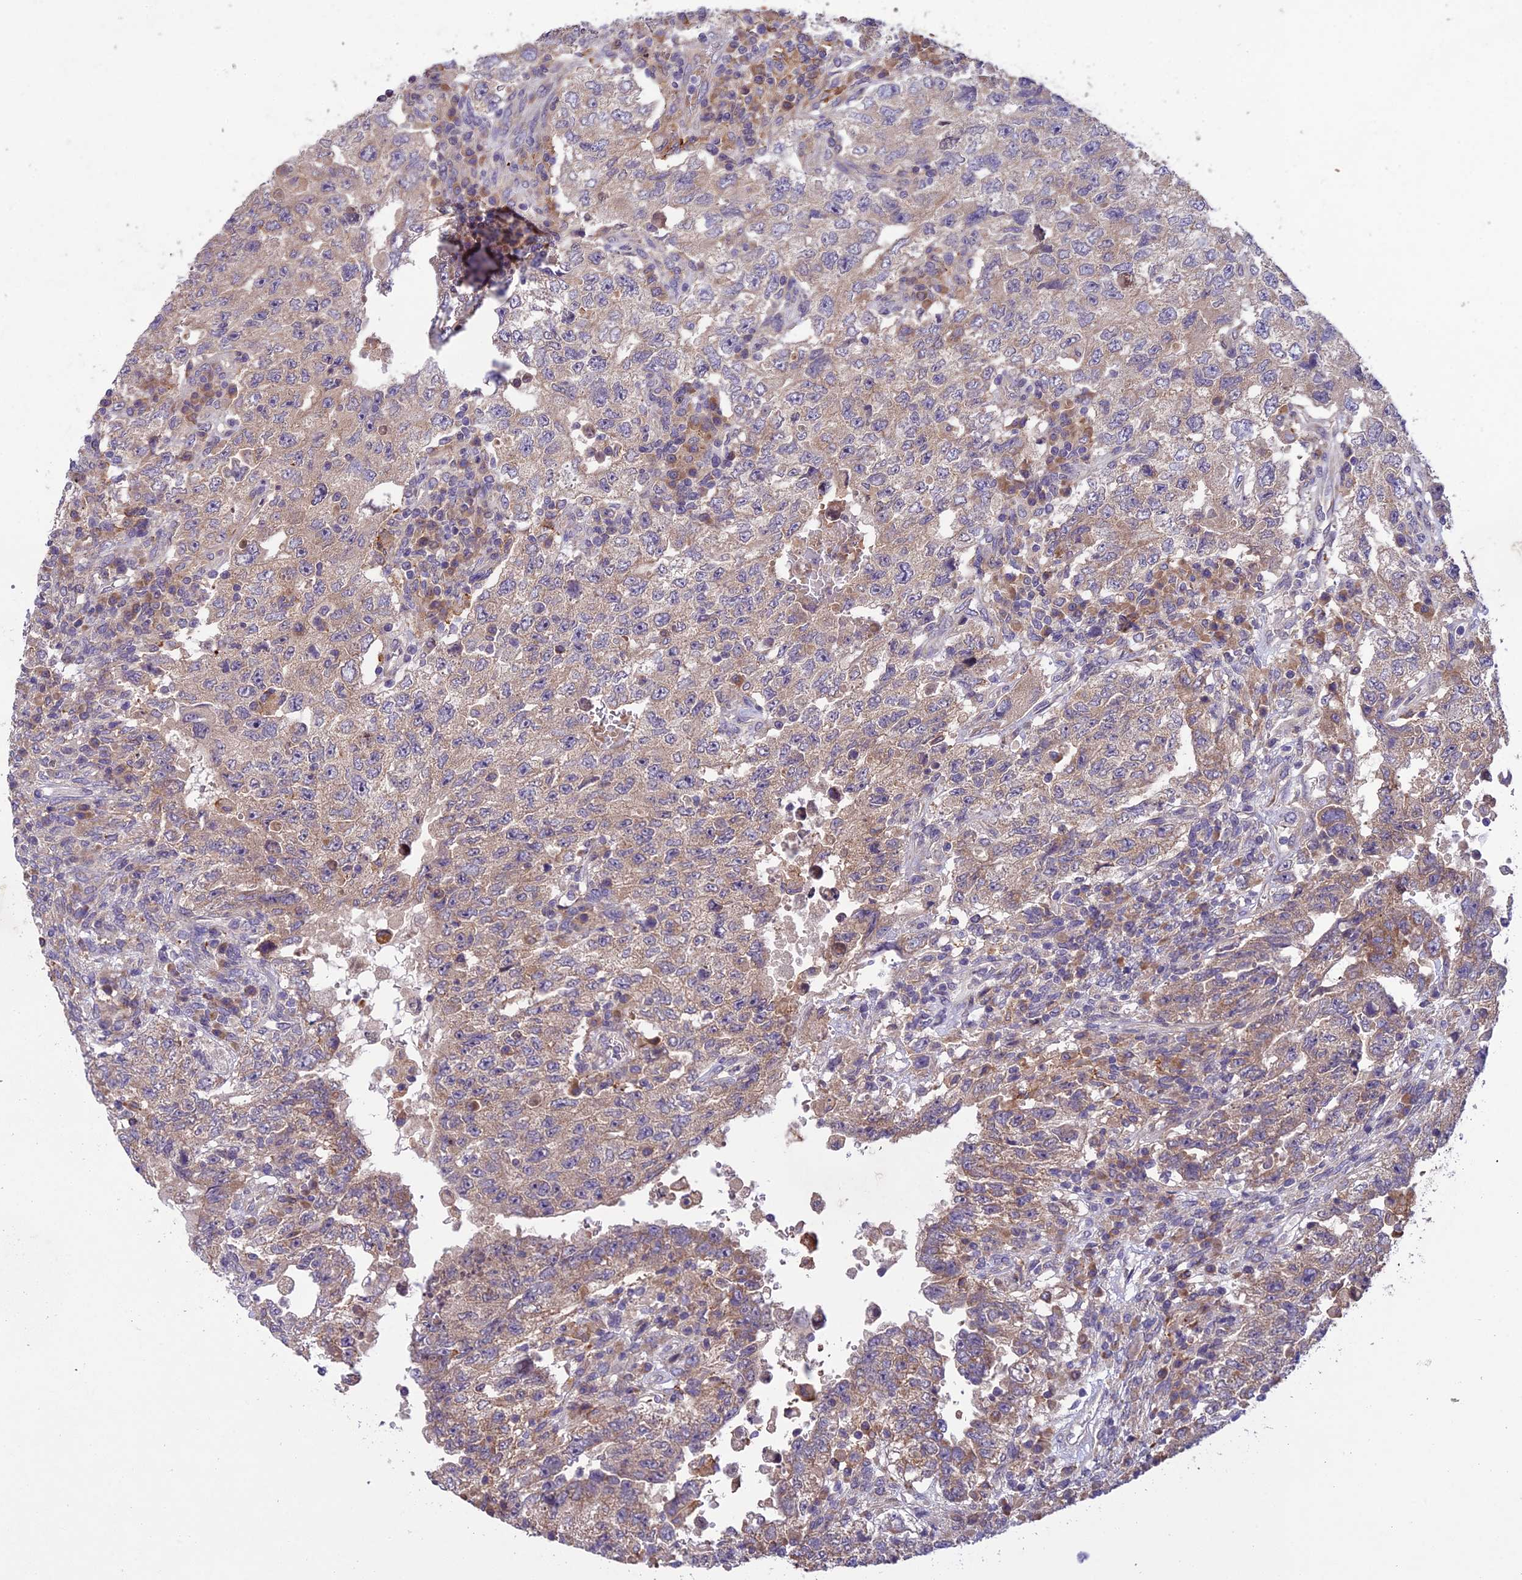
{"staining": {"intensity": "weak", "quantity": "25%-75%", "location": "cytoplasmic/membranous"}, "tissue": "testis cancer", "cell_type": "Tumor cells", "image_type": "cancer", "snomed": [{"axis": "morphology", "description": "Carcinoma, Embryonal, NOS"}, {"axis": "topography", "description": "Testis"}], "caption": "Brown immunohistochemical staining in human embryonal carcinoma (testis) exhibits weak cytoplasmic/membranous positivity in about 25%-75% of tumor cells.", "gene": "CENPL", "patient": {"sex": "male", "age": 26}}